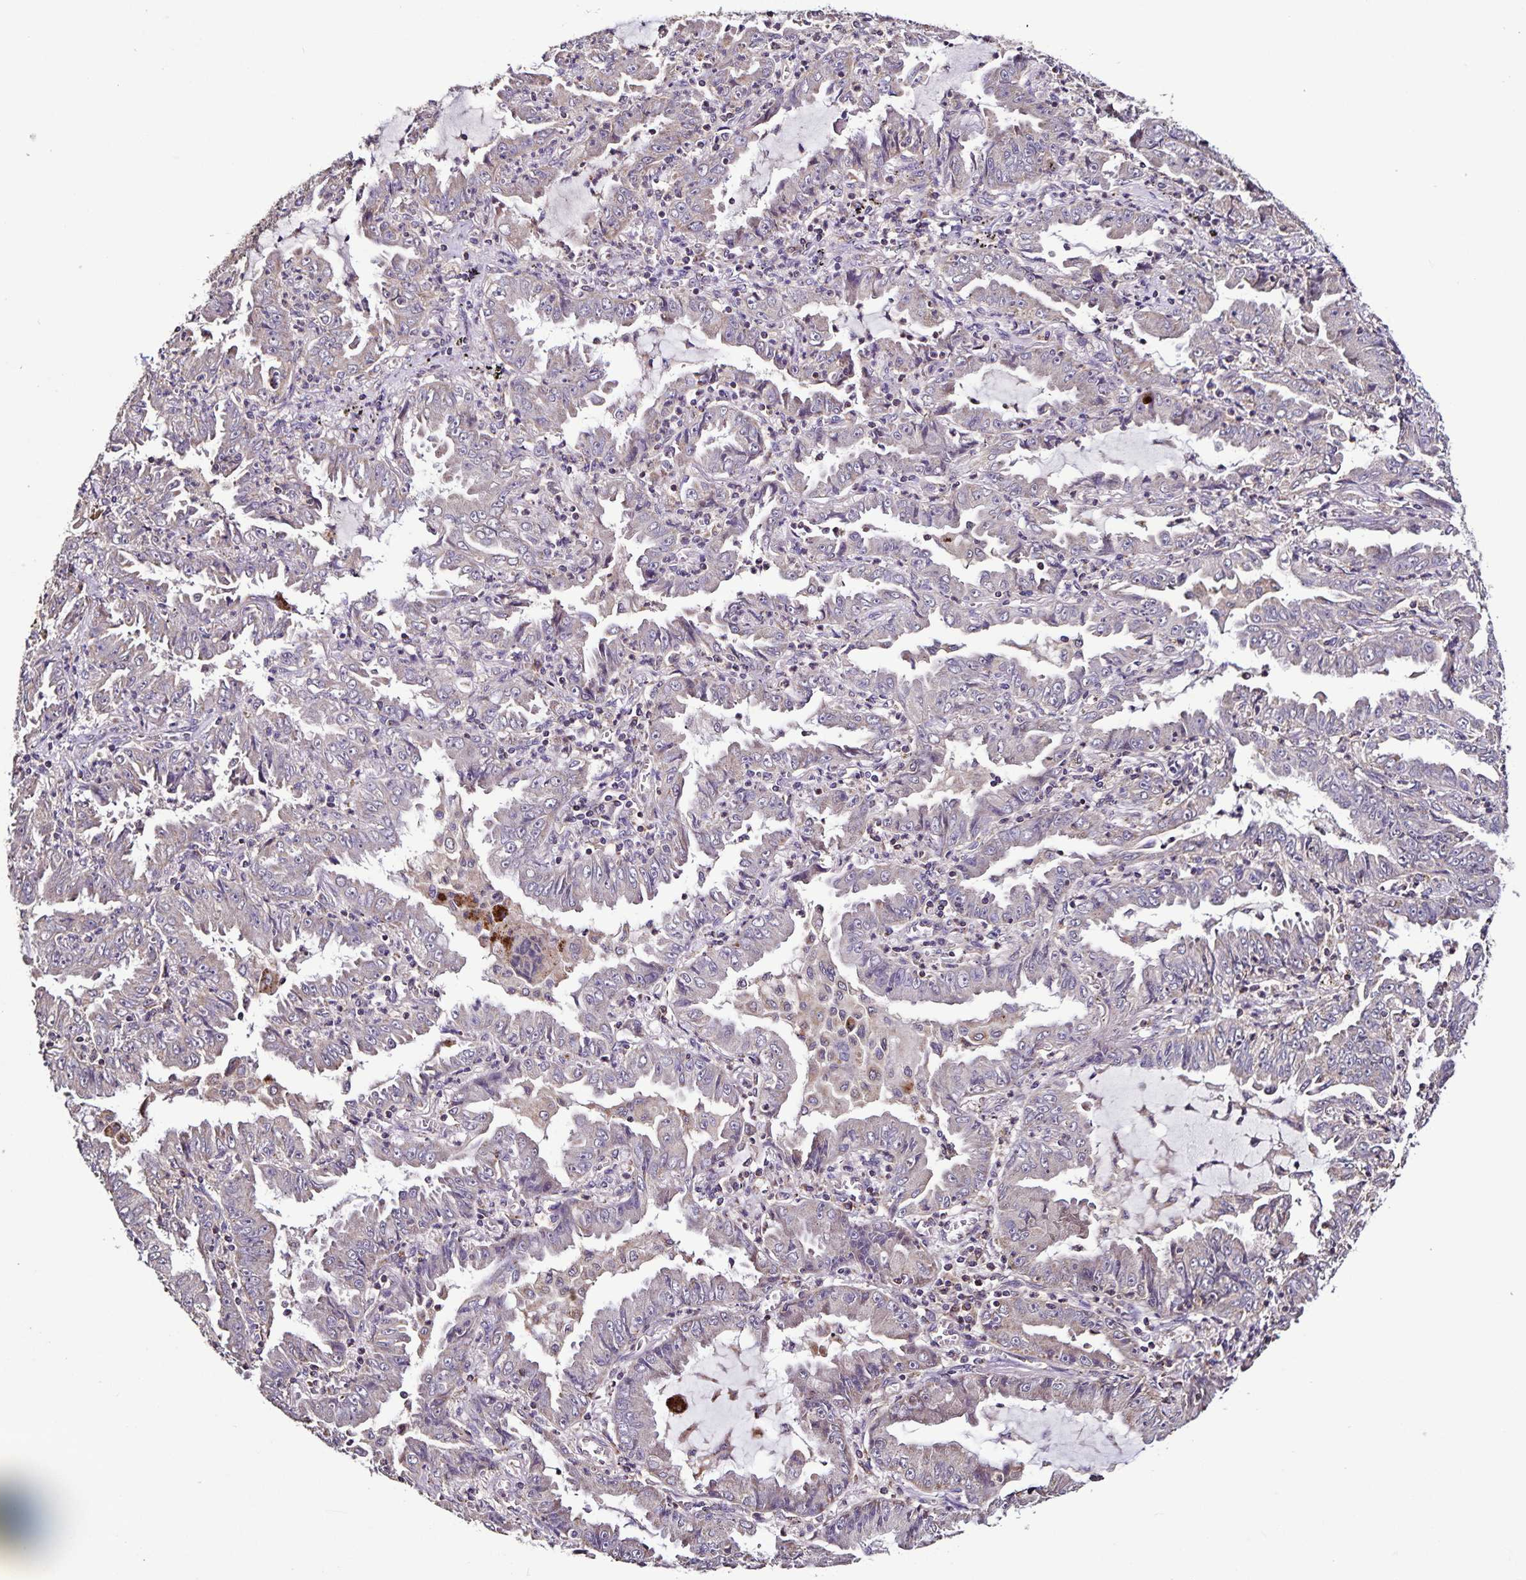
{"staining": {"intensity": "negative", "quantity": "none", "location": "none"}, "tissue": "lung cancer", "cell_type": "Tumor cells", "image_type": "cancer", "snomed": [{"axis": "morphology", "description": "Adenocarcinoma, NOS"}, {"axis": "topography", "description": "Lung"}], "caption": "Immunohistochemistry (IHC) histopathology image of neoplastic tissue: lung cancer (adenocarcinoma) stained with DAB (3,3'-diaminobenzidine) demonstrates no significant protein staining in tumor cells. Nuclei are stained in blue.", "gene": "MAN1A1", "patient": {"sex": "female", "age": 52}}